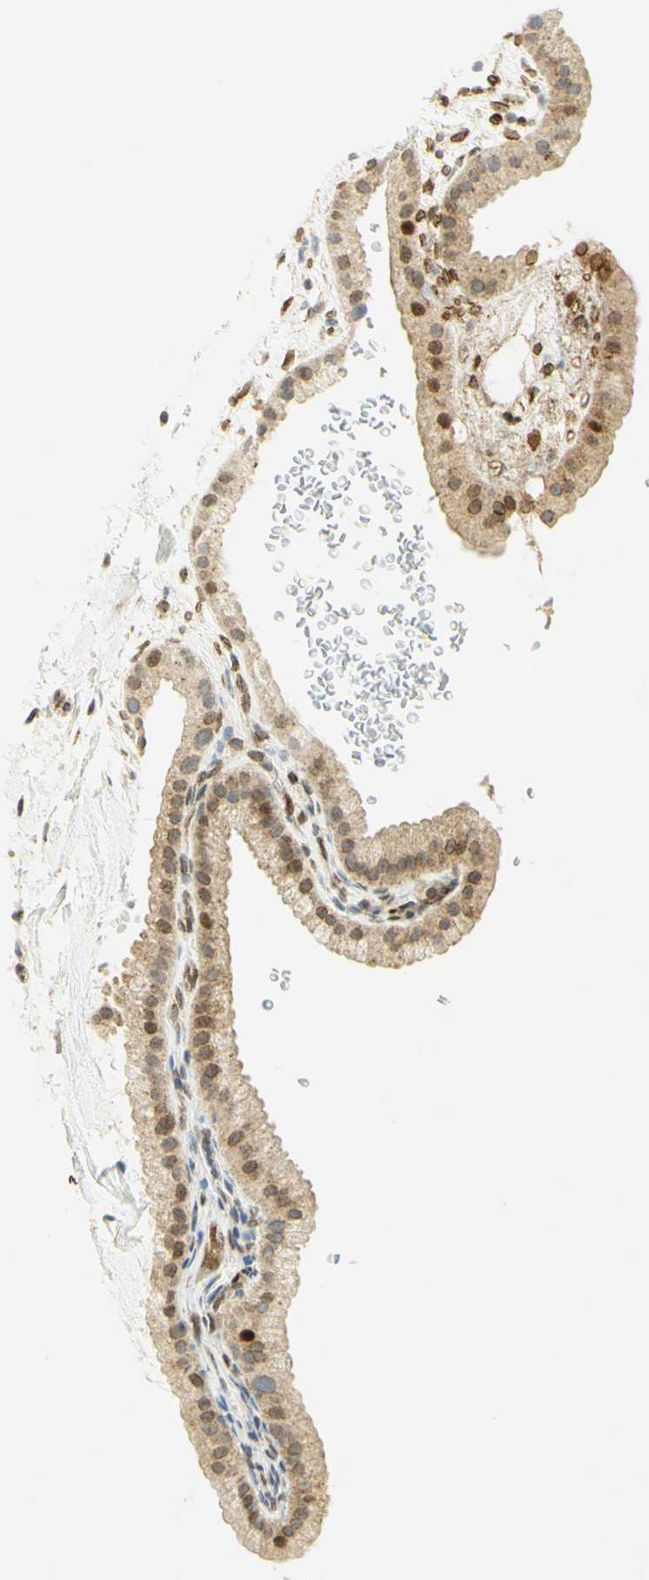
{"staining": {"intensity": "moderate", "quantity": ">75%", "location": "cytoplasmic/membranous,nuclear"}, "tissue": "gallbladder", "cell_type": "Glandular cells", "image_type": "normal", "snomed": [{"axis": "morphology", "description": "Normal tissue, NOS"}, {"axis": "topography", "description": "Gallbladder"}], "caption": "Immunohistochemistry image of normal gallbladder: human gallbladder stained using immunohistochemistry demonstrates medium levels of moderate protein expression localized specifically in the cytoplasmic/membranous,nuclear of glandular cells, appearing as a cytoplasmic/membranous,nuclear brown color.", "gene": "E2F1", "patient": {"sex": "female", "age": 64}}